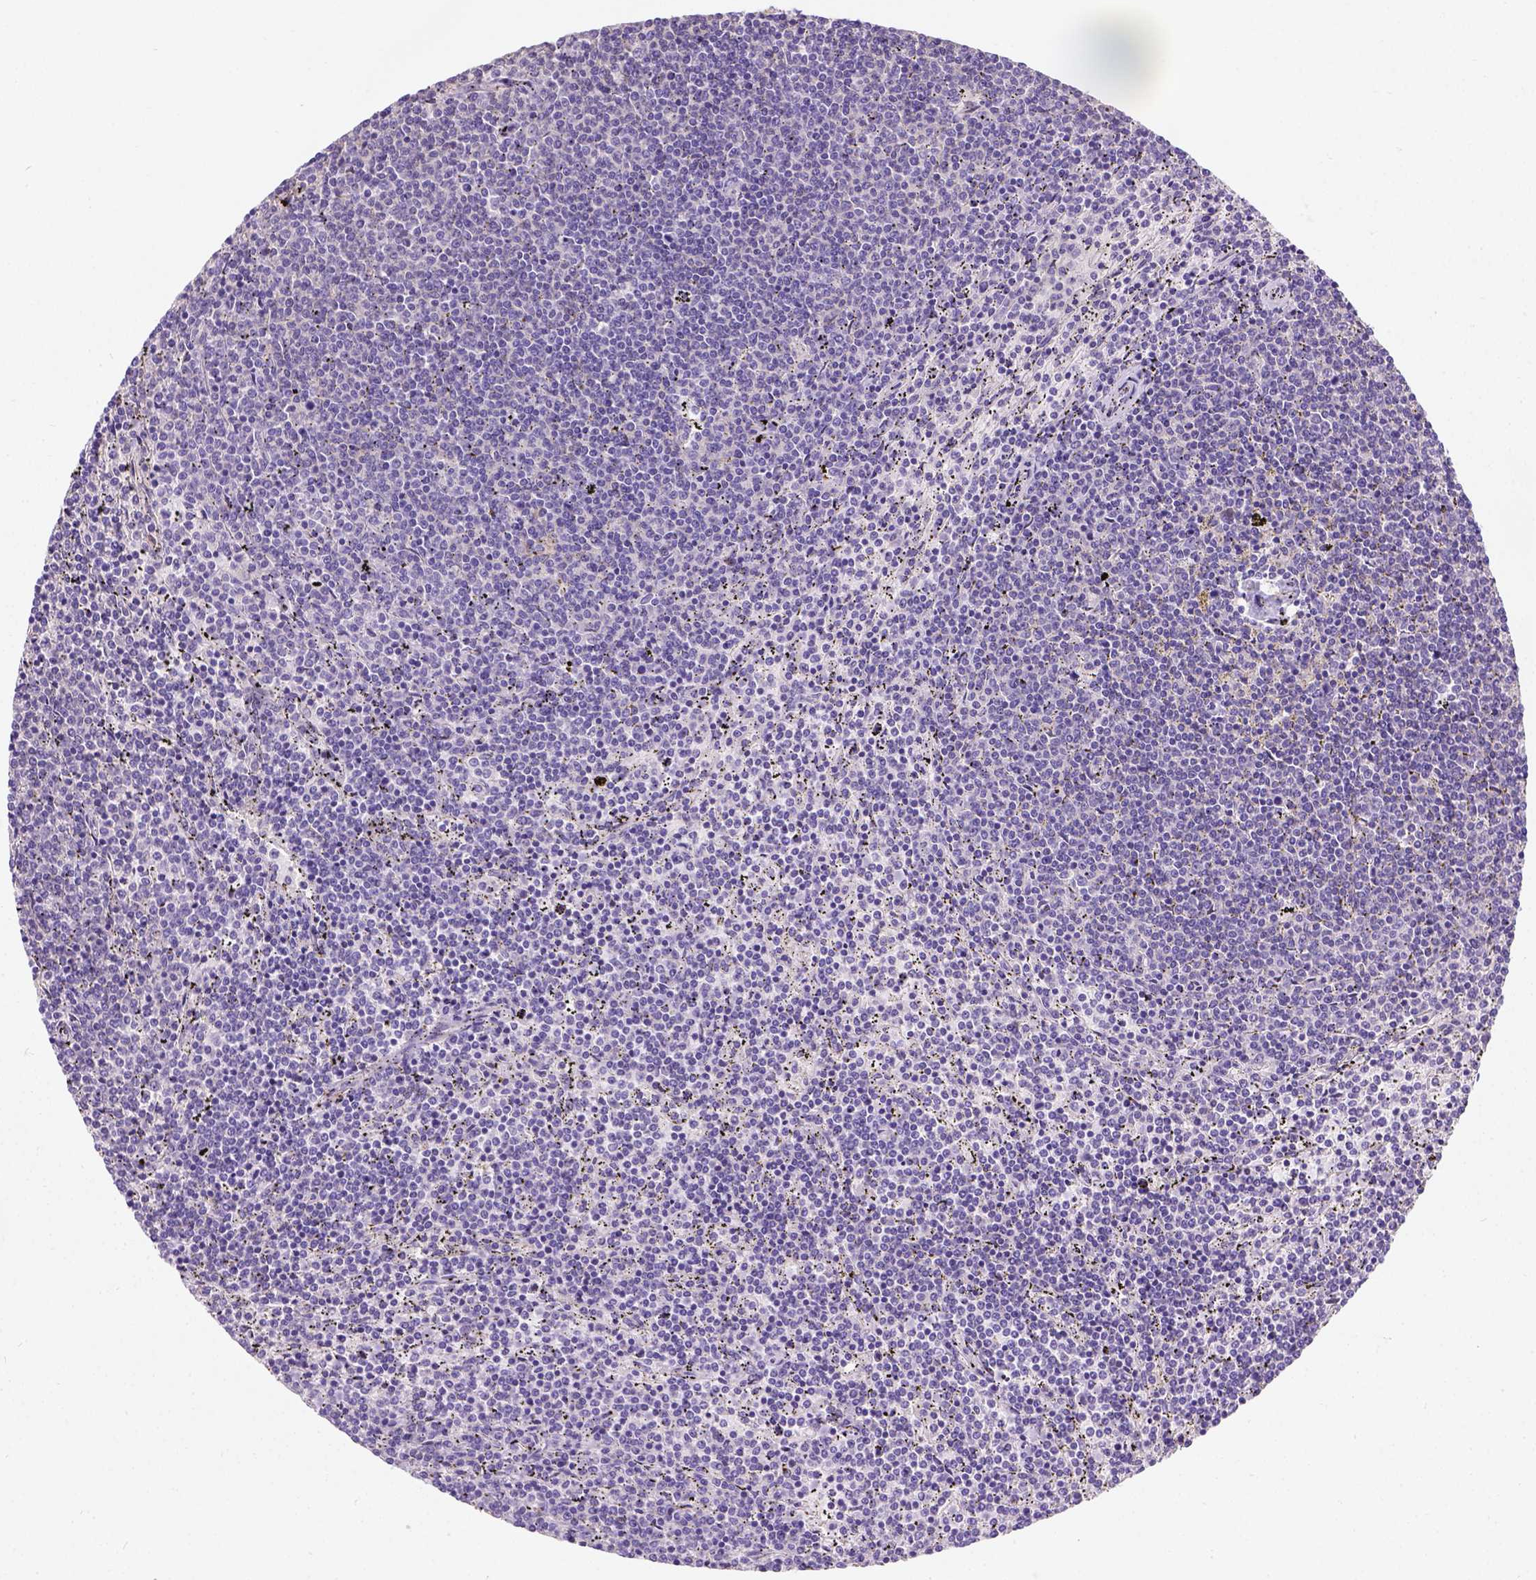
{"staining": {"intensity": "negative", "quantity": "none", "location": "none"}, "tissue": "lymphoma", "cell_type": "Tumor cells", "image_type": "cancer", "snomed": [{"axis": "morphology", "description": "Malignant lymphoma, non-Hodgkin's type, Low grade"}, {"axis": "topography", "description": "Spleen"}], "caption": "IHC histopathology image of neoplastic tissue: lymphoma stained with DAB shows no significant protein staining in tumor cells. (Brightfield microscopy of DAB immunohistochemistry (IHC) at high magnification).", "gene": "PHF7", "patient": {"sex": "female", "age": 50}}